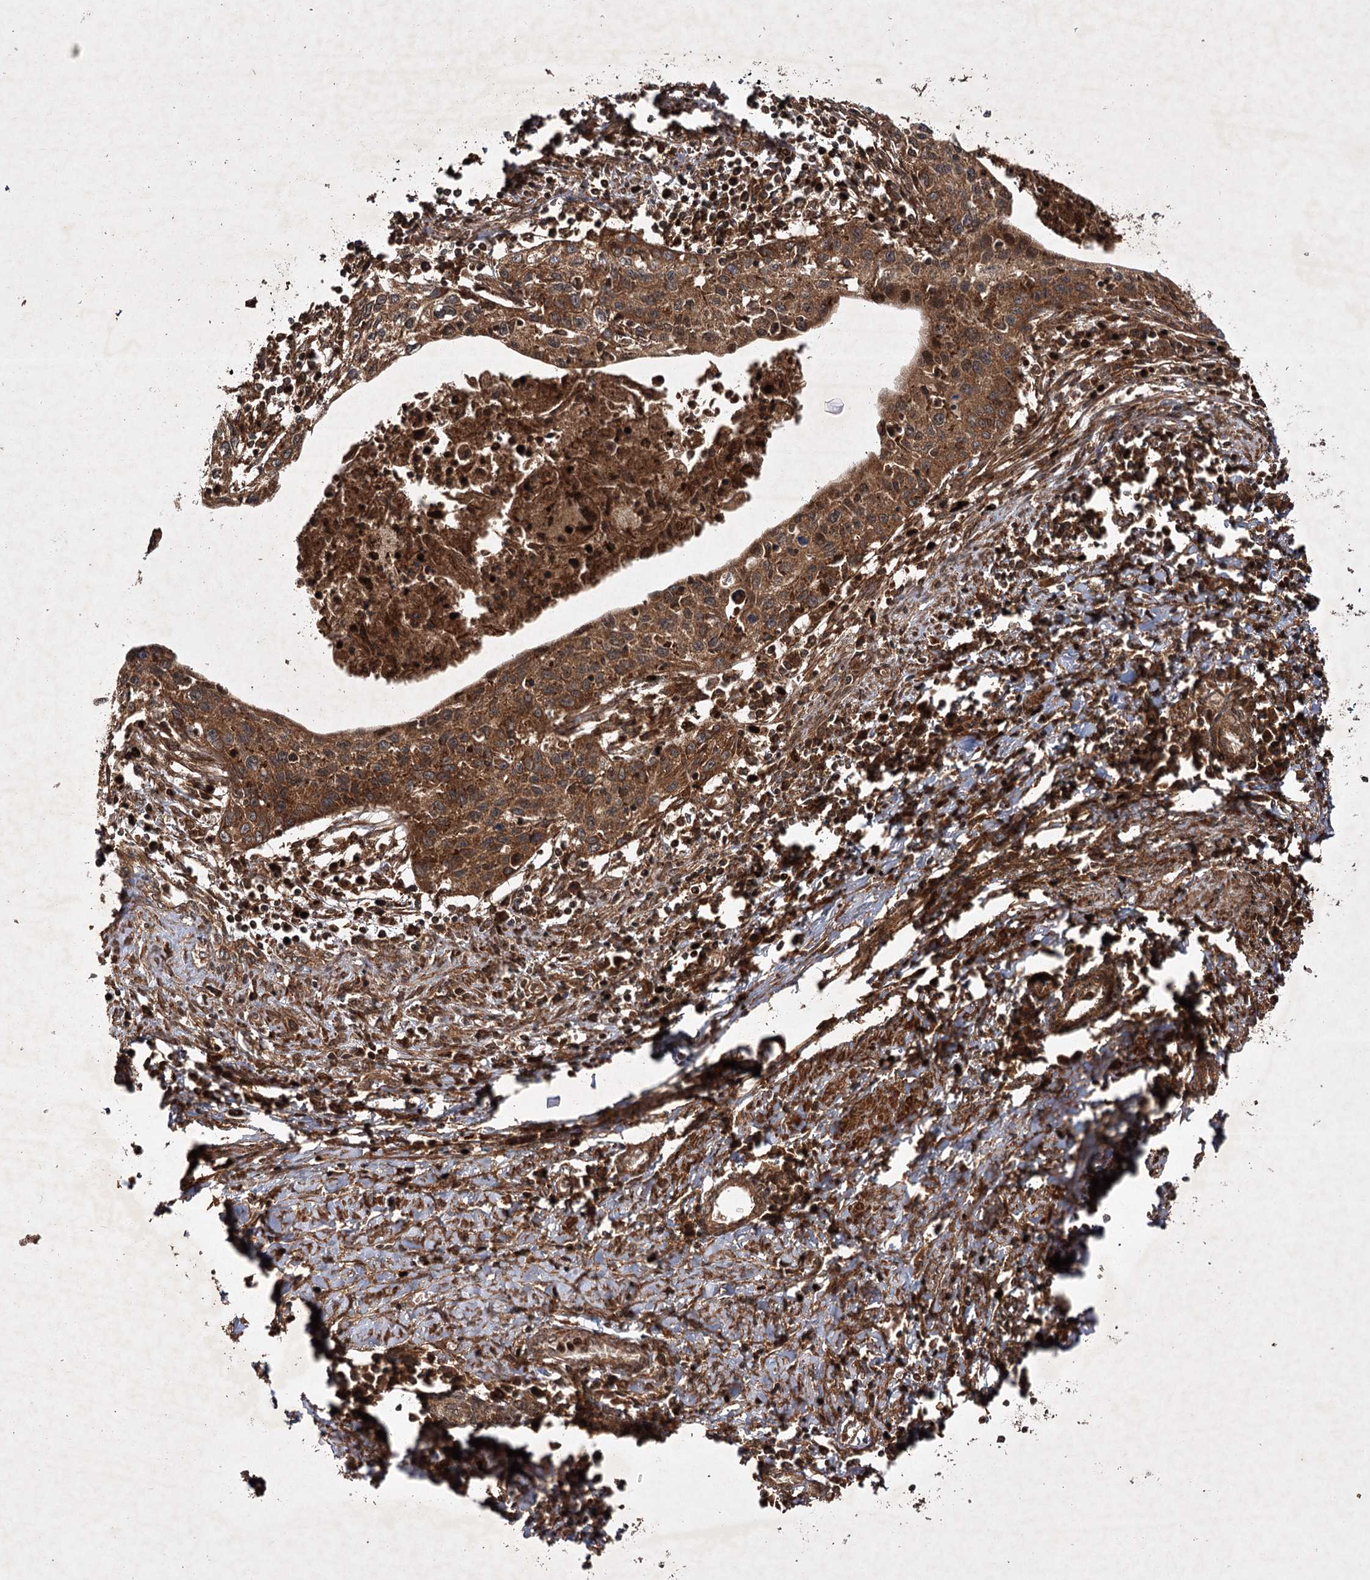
{"staining": {"intensity": "strong", "quantity": ">75%", "location": "cytoplasmic/membranous"}, "tissue": "cervical cancer", "cell_type": "Tumor cells", "image_type": "cancer", "snomed": [{"axis": "morphology", "description": "Squamous cell carcinoma, NOS"}, {"axis": "topography", "description": "Cervix"}], "caption": "Immunohistochemical staining of human cervical cancer shows strong cytoplasmic/membranous protein expression in about >75% of tumor cells. Ihc stains the protein of interest in brown and the nuclei are stained blue.", "gene": "DNAJC13", "patient": {"sex": "female", "age": 32}}